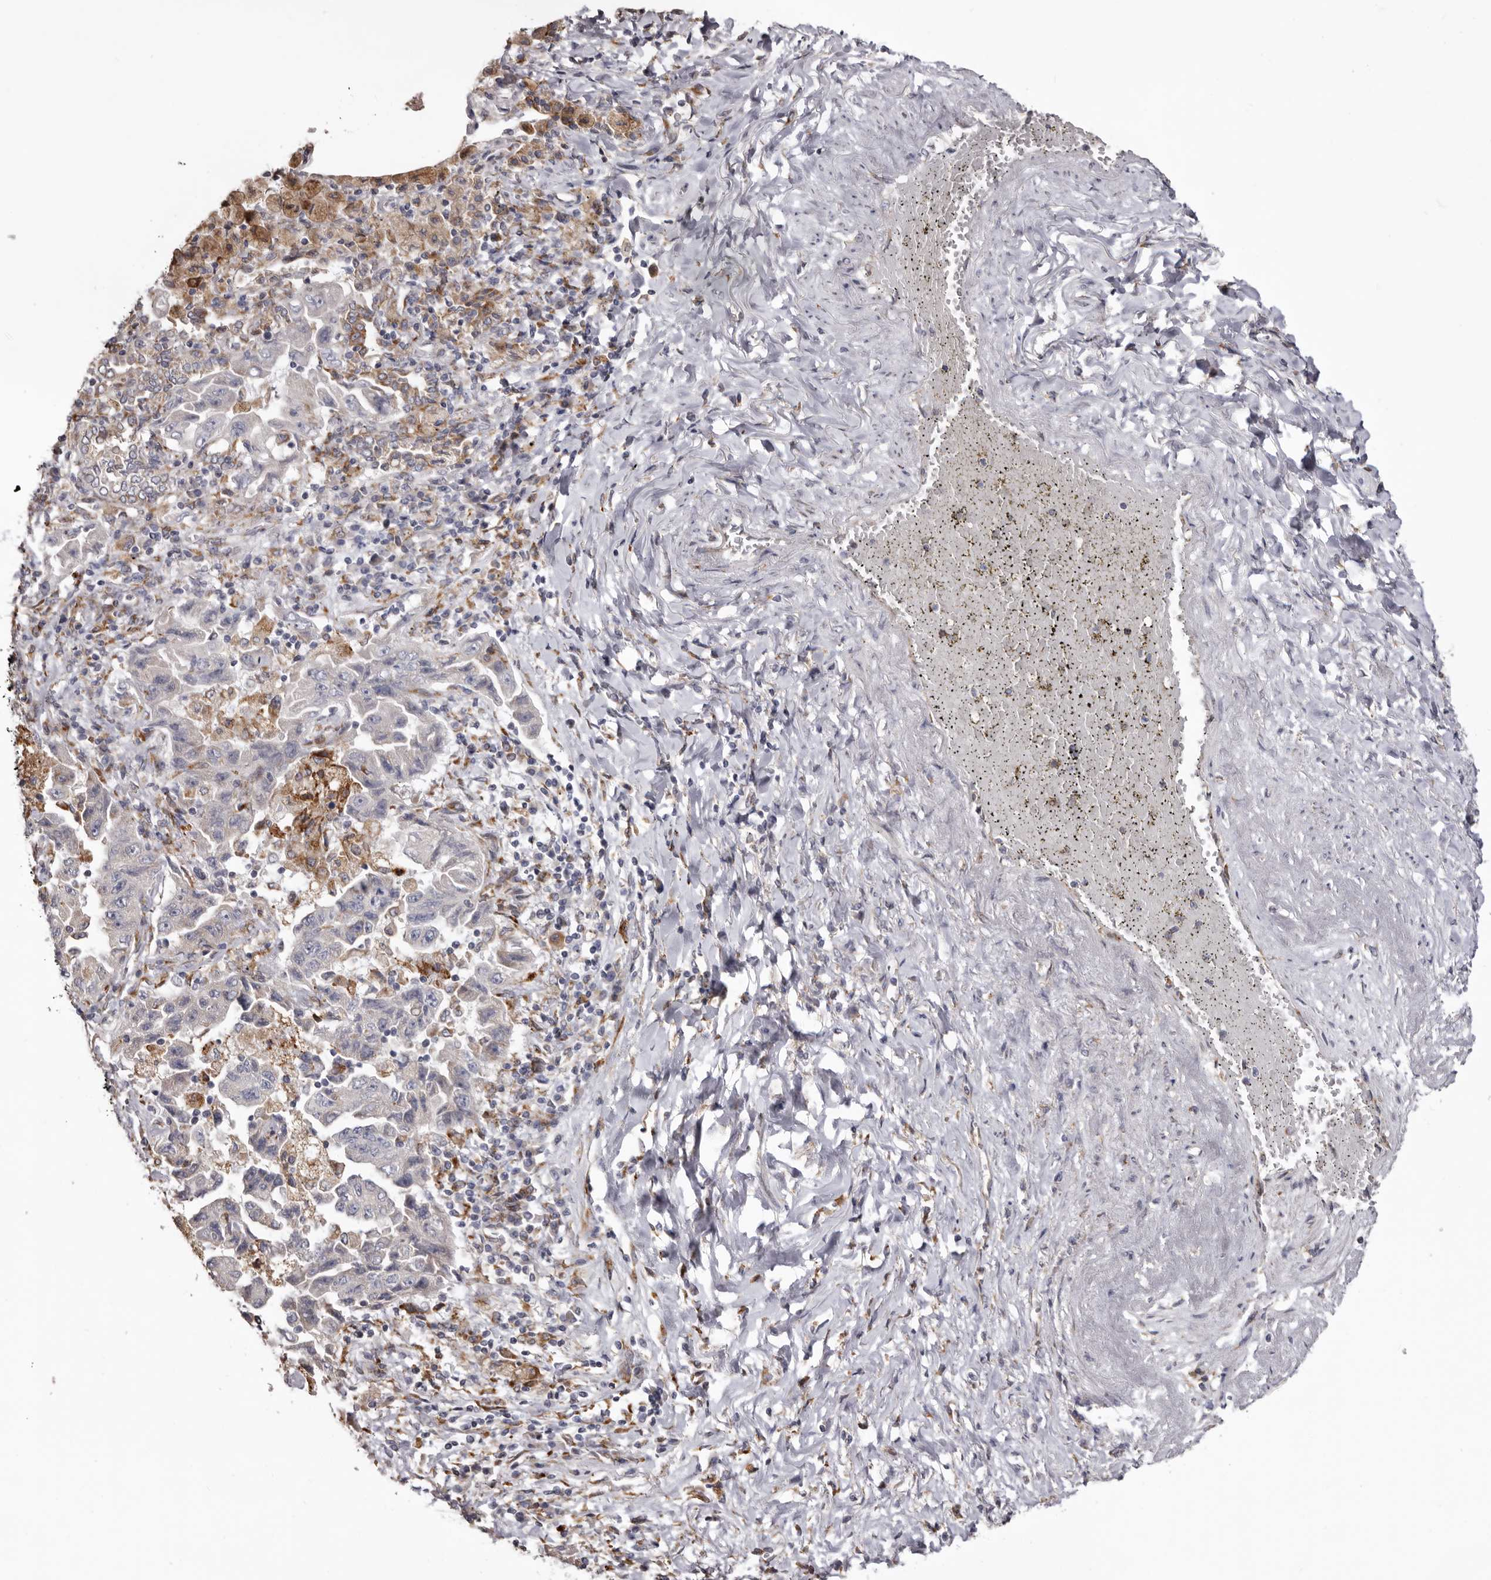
{"staining": {"intensity": "negative", "quantity": "none", "location": "none"}, "tissue": "lung cancer", "cell_type": "Tumor cells", "image_type": "cancer", "snomed": [{"axis": "morphology", "description": "Adenocarcinoma, NOS"}, {"axis": "topography", "description": "Lung"}], "caption": "An image of lung cancer (adenocarcinoma) stained for a protein displays no brown staining in tumor cells. The staining was performed using DAB (3,3'-diaminobenzidine) to visualize the protein expression in brown, while the nuclei were stained in blue with hematoxylin (Magnification: 20x).", "gene": "PIGX", "patient": {"sex": "female", "age": 51}}